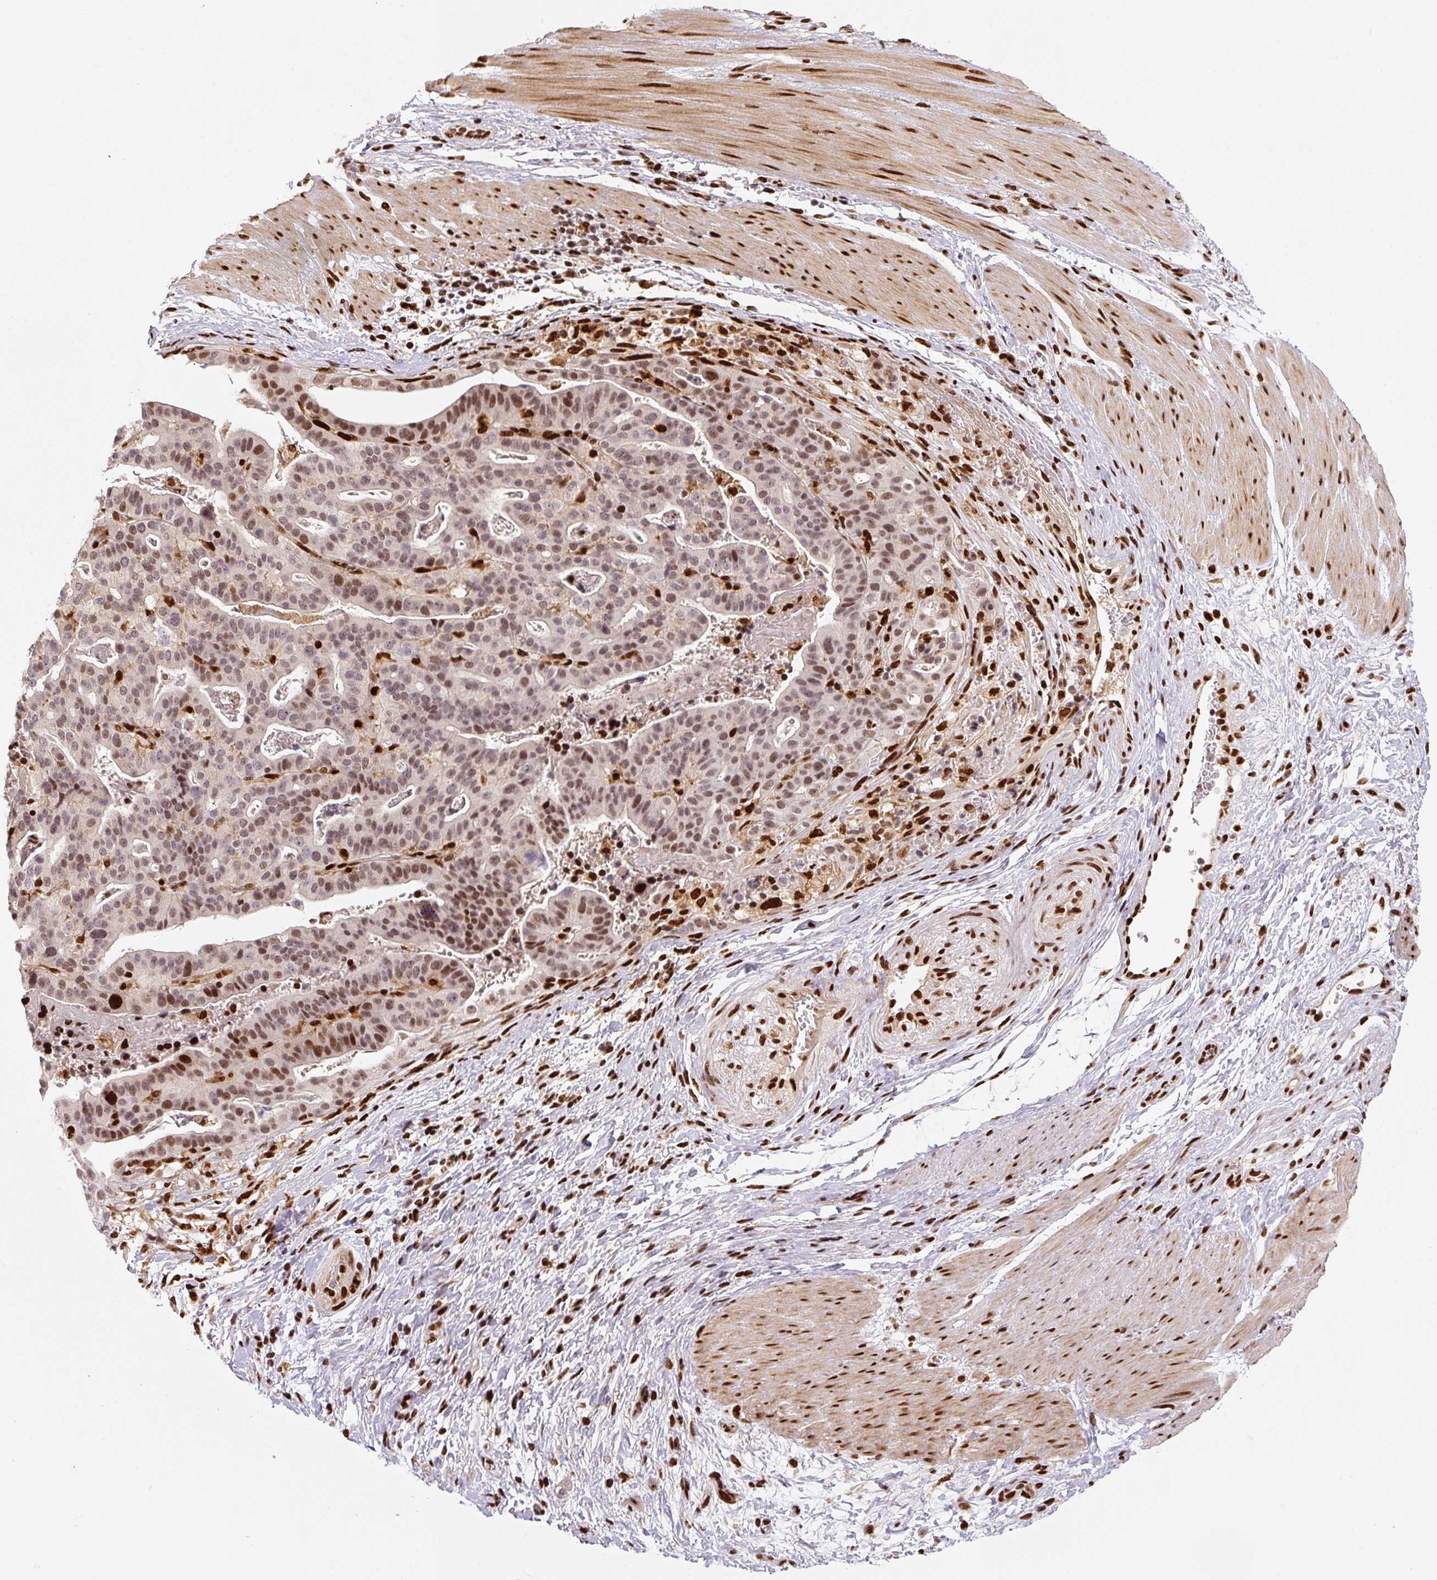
{"staining": {"intensity": "moderate", "quantity": "25%-75%", "location": "nuclear"}, "tissue": "stomach cancer", "cell_type": "Tumor cells", "image_type": "cancer", "snomed": [{"axis": "morphology", "description": "Adenocarcinoma, NOS"}, {"axis": "topography", "description": "Stomach"}], "caption": "Immunohistochemistry (DAB (3,3'-diaminobenzidine)) staining of adenocarcinoma (stomach) displays moderate nuclear protein staining in about 25%-75% of tumor cells. The staining was performed using DAB to visualize the protein expression in brown, while the nuclei were stained in blue with hematoxylin (Magnification: 20x).", "gene": "PYDC2", "patient": {"sex": "male", "age": 48}}